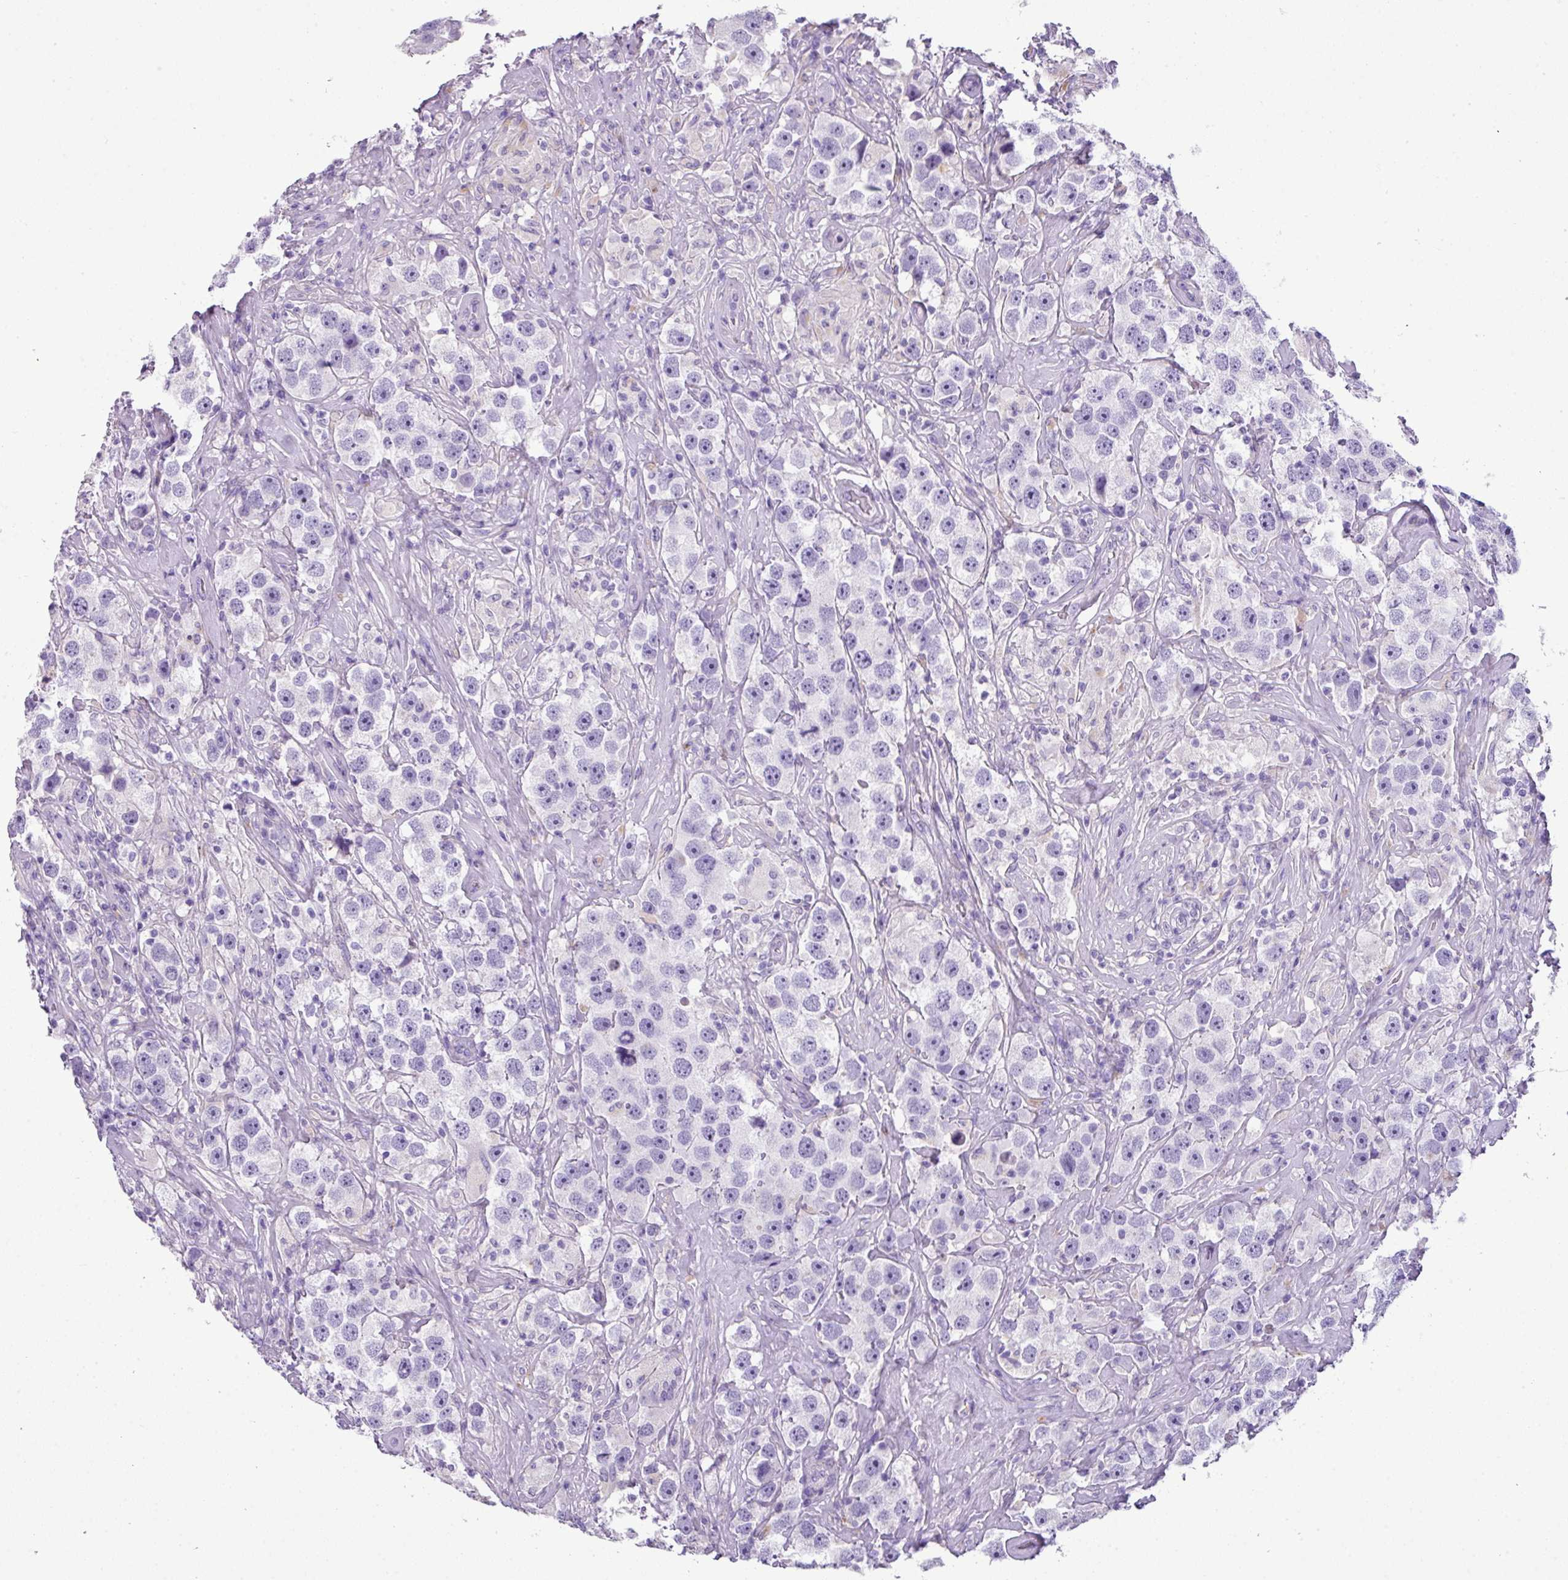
{"staining": {"intensity": "negative", "quantity": "none", "location": "none"}, "tissue": "testis cancer", "cell_type": "Tumor cells", "image_type": "cancer", "snomed": [{"axis": "morphology", "description": "Seminoma, NOS"}, {"axis": "topography", "description": "Testis"}], "caption": "Immunohistochemistry (IHC) micrograph of neoplastic tissue: human testis cancer (seminoma) stained with DAB reveals no significant protein positivity in tumor cells.", "gene": "ZNF568", "patient": {"sex": "male", "age": 49}}